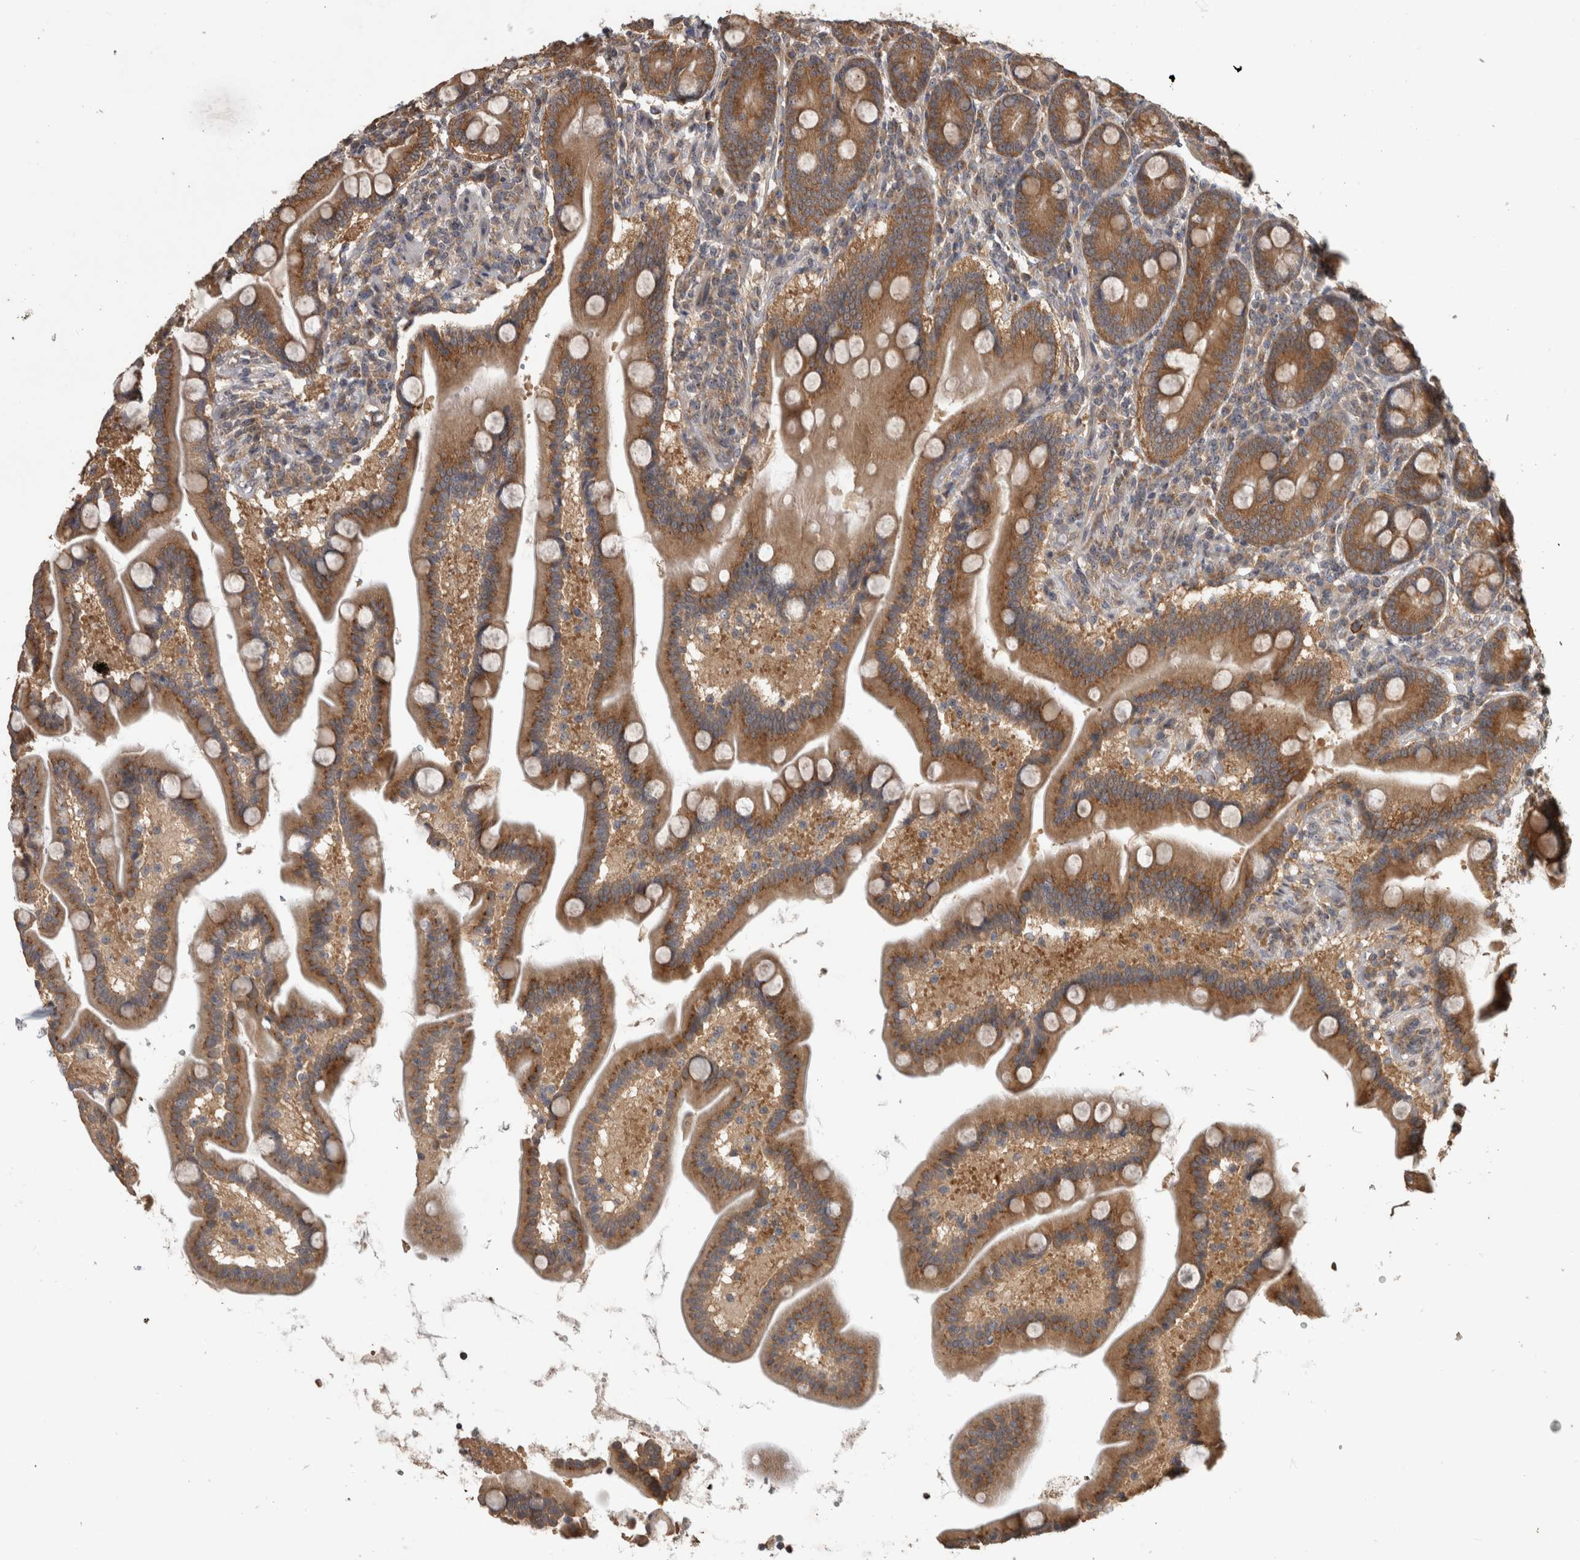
{"staining": {"intensity": "moderate", "quantity": ">75%", "location": "cytoplasmic/membranous"}, "tissue": "duodenum", "cell_type": "Glandular cells", "image_type": "normal", "snomed": [{"axis": "morphology", "description": "Normal tissue, NOS"}, {"axis": "topography", "description": "Duodenum"}], "caption": "Immunohistochemical staining of unremarkable human duodenum demonstrates moderate cytoplasmic/membranous protein positivity in about >75% of glandular cells.", "gene": "ATXN2", "patient": {"sex": "male", "age": 54}}